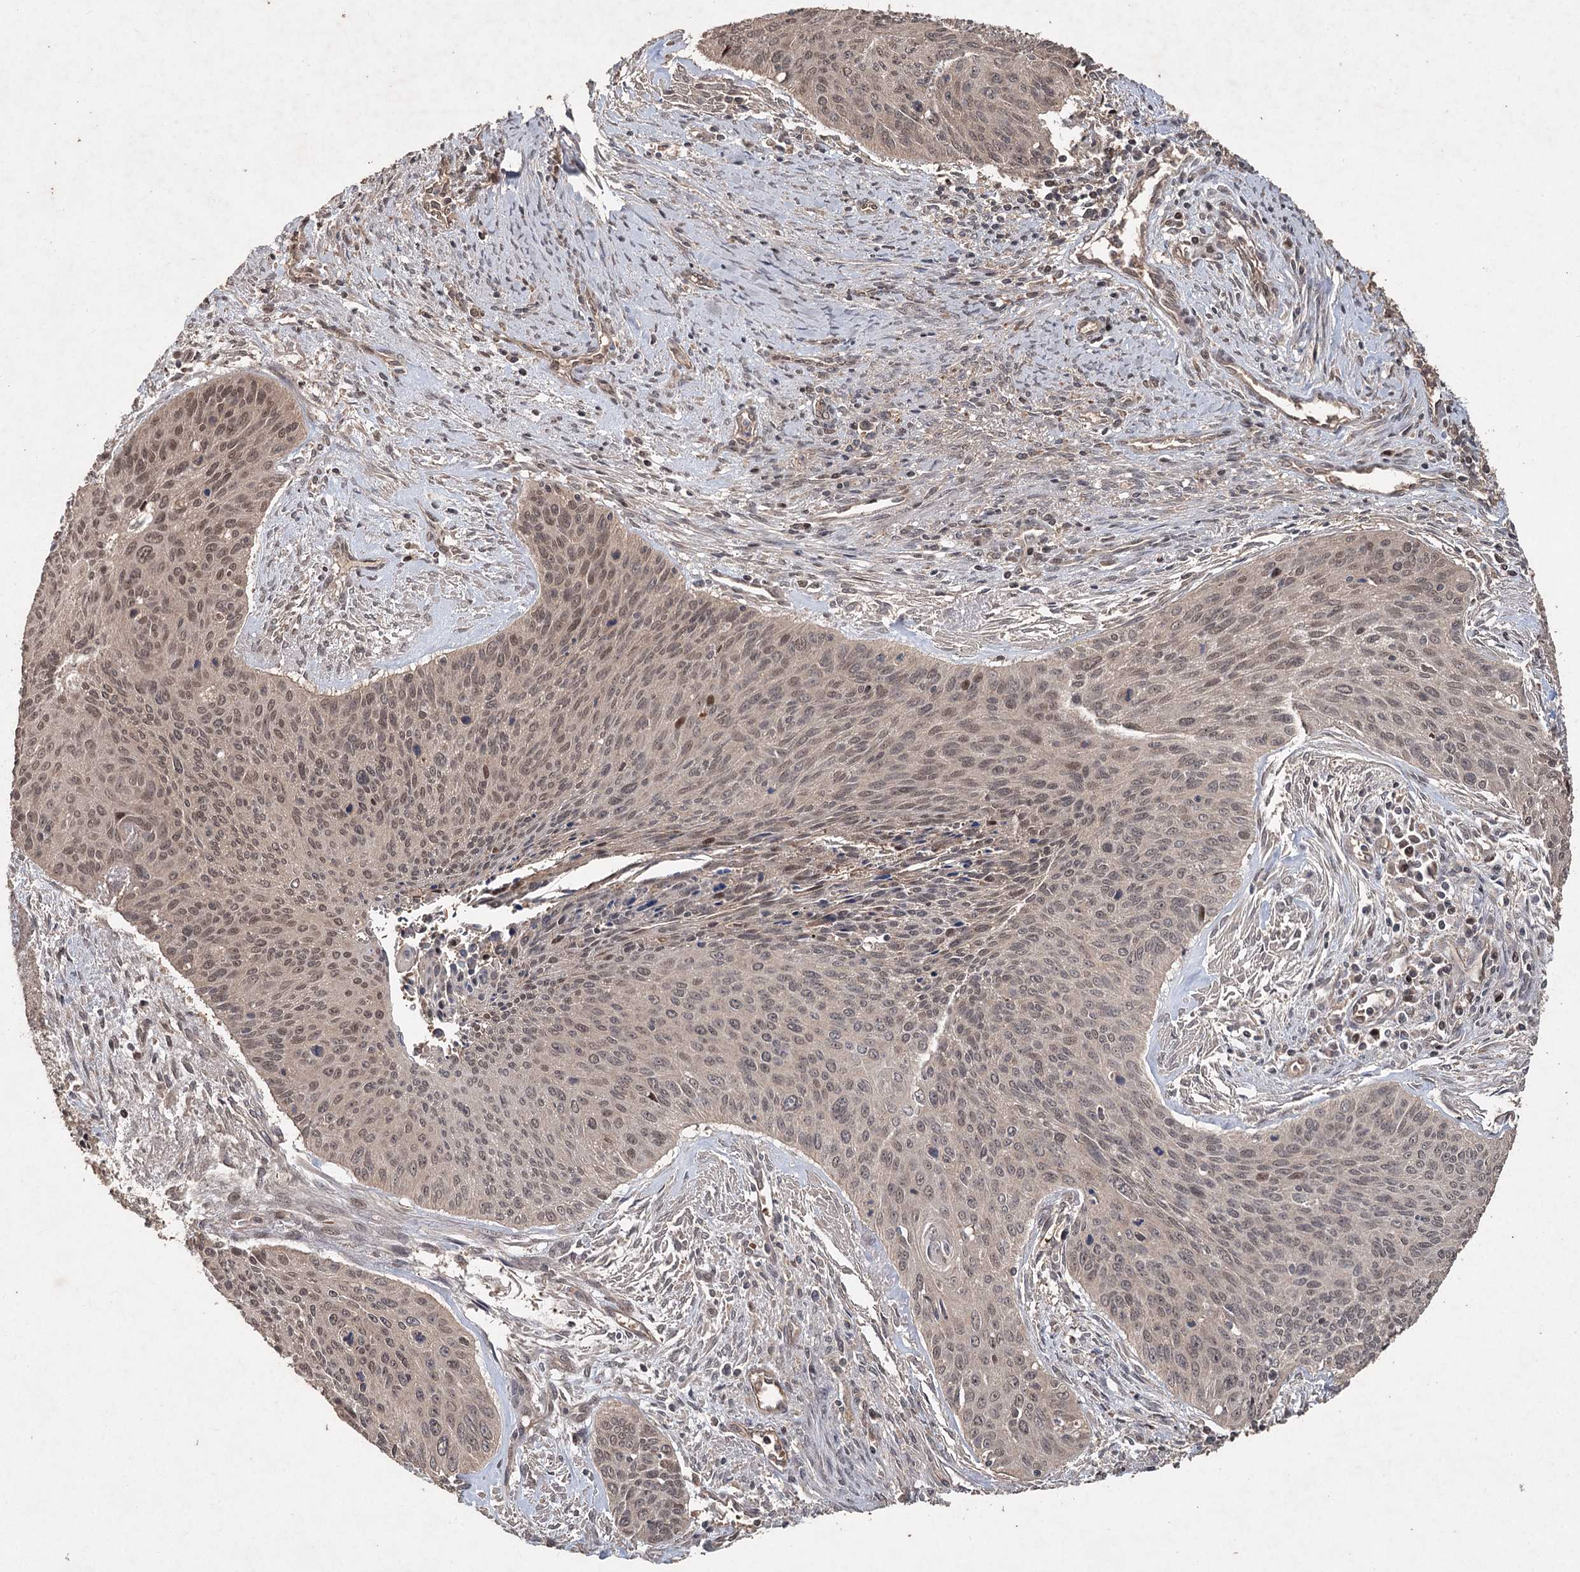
{"staining": {"intensity": "moderate", "quantity": "<25%", "location": "nuclear"}, "tissue": "cervical cancer", "cell_type": "Tumor cells", "image_type": "cancer", "snomed": [{"axis": "morphology", "description": "Squamous cell carcinoma, NOS"}, {"axis": "topography", "description": "Cervix"}], "caption": "The immunohistochemical stain labels moderate nuclear positivity in tumor cells of cervical cancer tissue.", "gene": "FBXO7", "patient": {"sex": "female", "age": 55}}